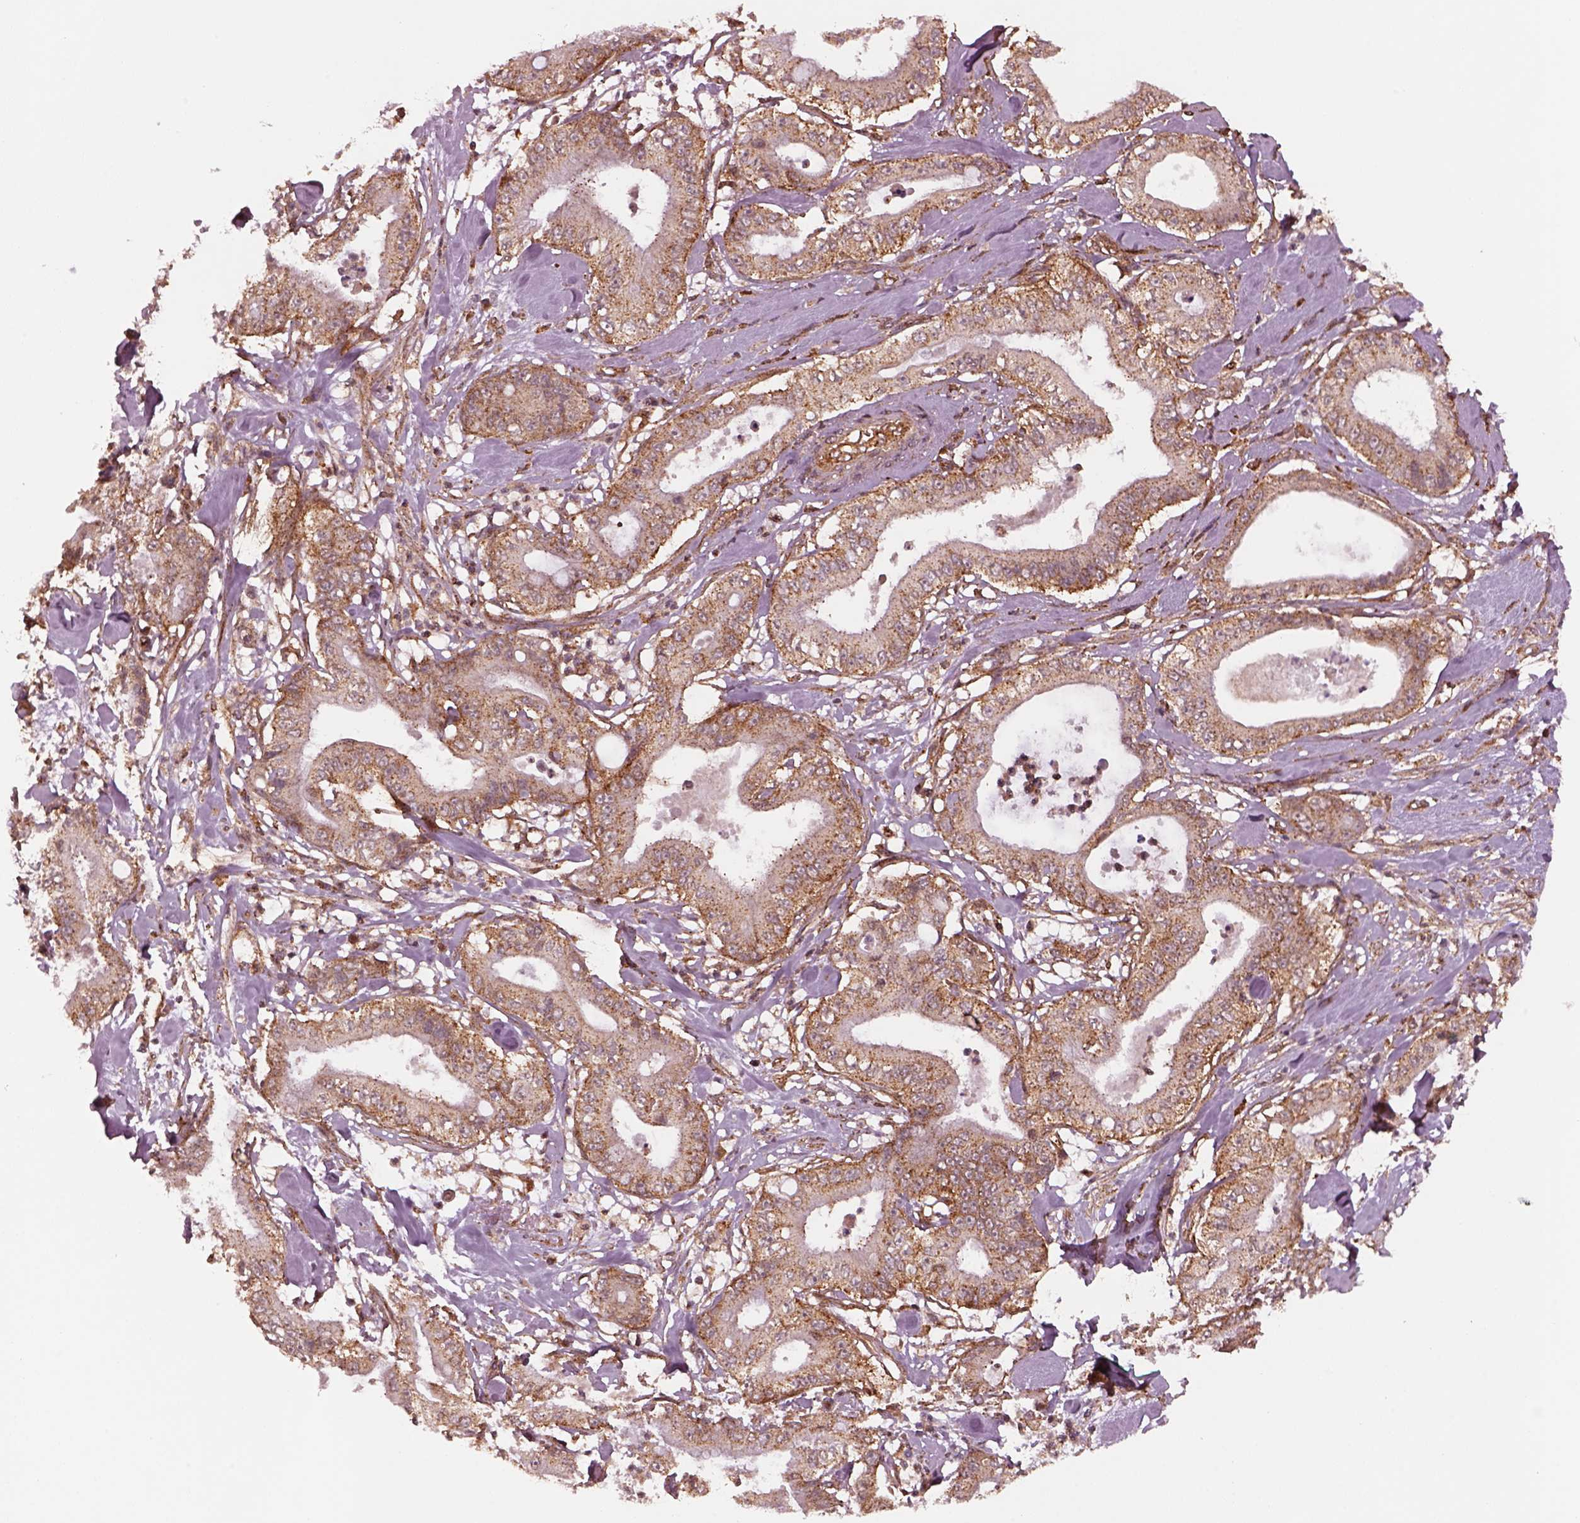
{"staining": {"intensity": "moderate", "quantity": "25%-75%", "location": "cytoplasmic/membranous"}, "tissue": "pancreatic cancer", "cell_type": "Tumor cells", "image_type": "cancer", "snomed": [{"axis": "morphology", "description": "Adenocarcinoma, NOS"}, {"axis": "topography", "description": "Pancreas"}], "caption": "Human adenocarcinoma (pancreatic) stained with a protein marker shows moderate staining in tumor cells.", "gene": "WASHC2A", "patient": {"sex": "male", "age": 71}}